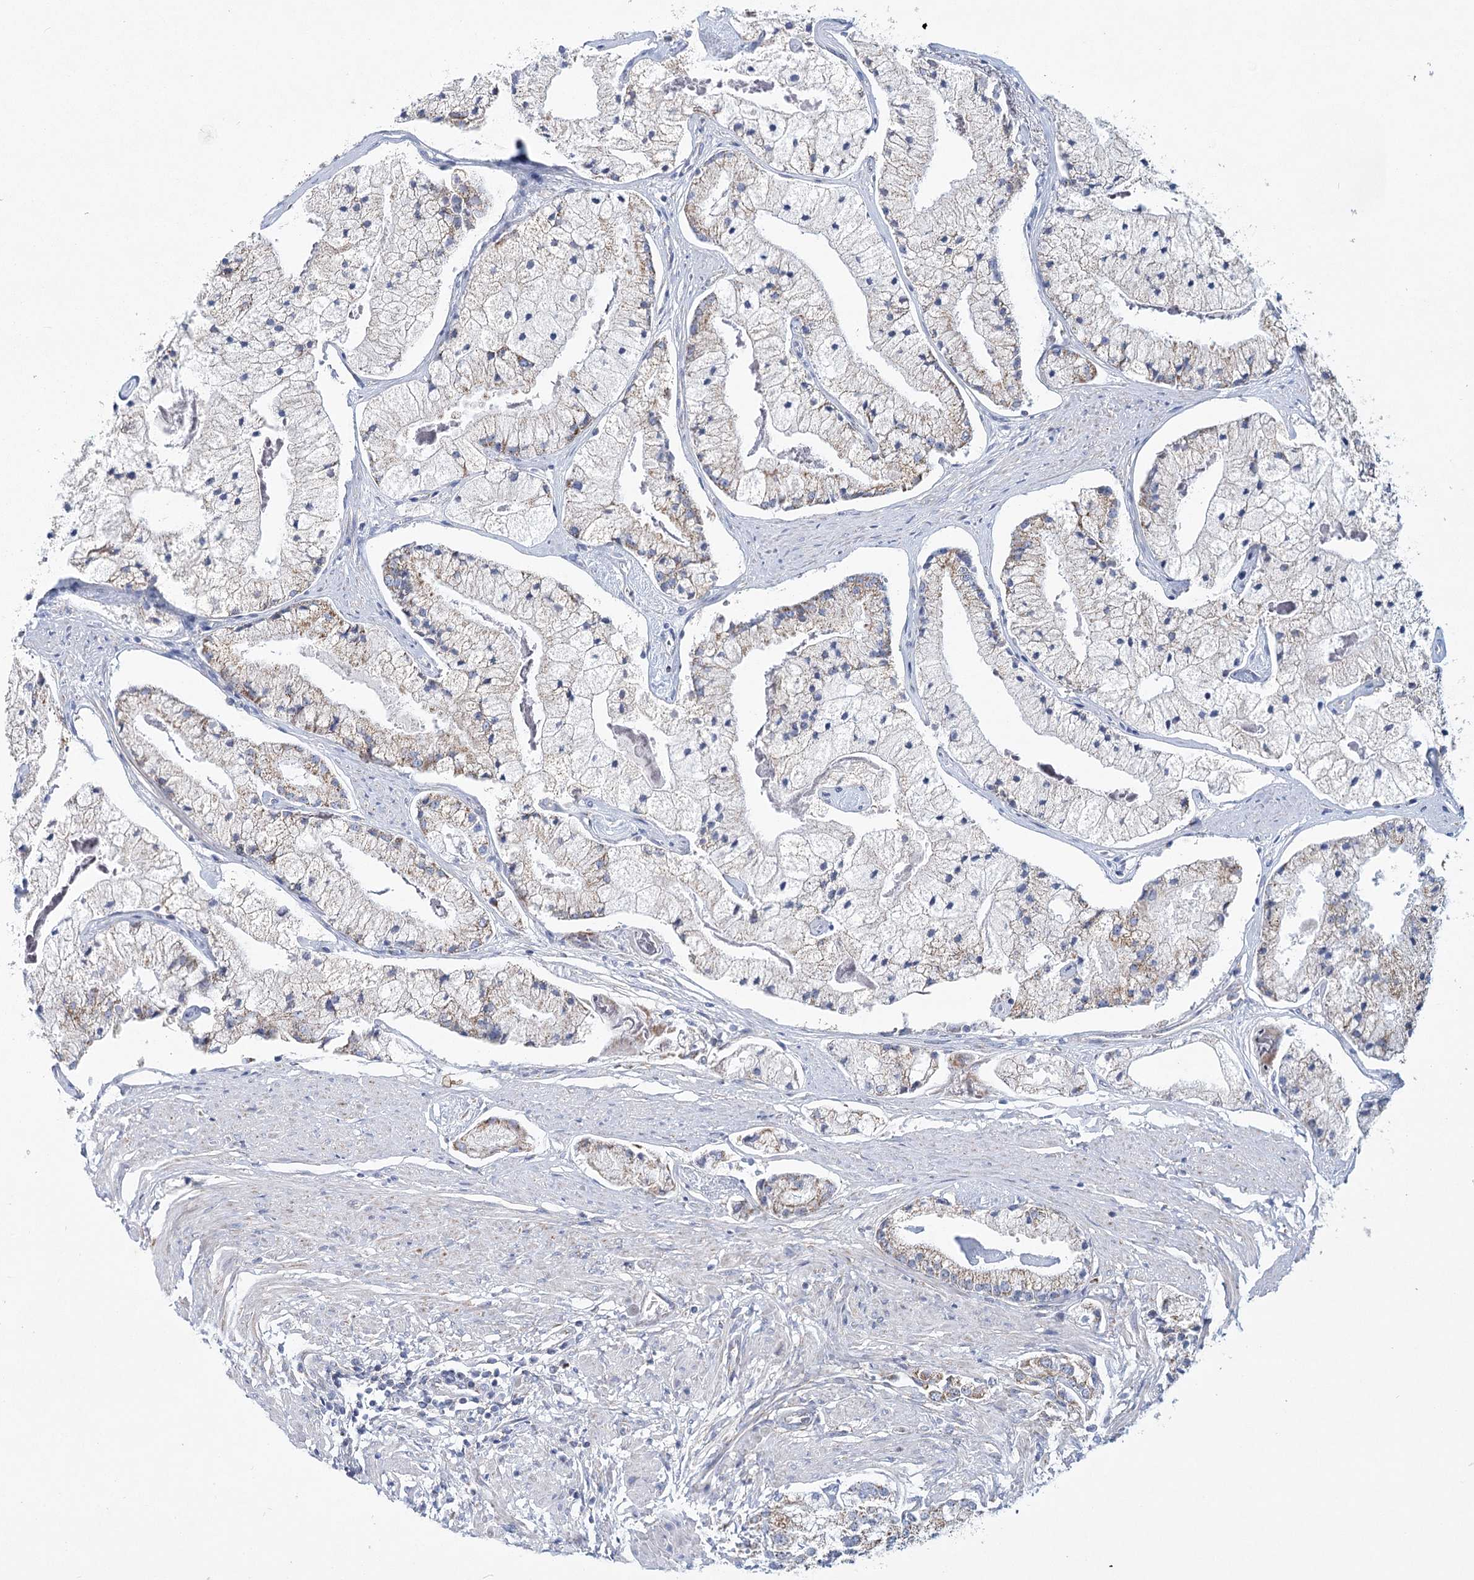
{"staining": {"intensity": "moderate", "quantity": "<25%", "location": "cytoplasmic/membranous"}, "tissue": "prostate cancer", "cell_type": "Tumor cells", "image_type": "cancer", "snomed": [{"axis": "morphology", "description": "Adenocarcinoma, High grade"}, {"axis": "topography", "description": "Prostate"}], "caption": "Protein expression analysis of prostate cancer exhibits moderate cytoplasmic/membranous positivity in approximately <25% of tumor cells.", "gene": "SNX7", "patient": {"sex": "male", "age": 50}}